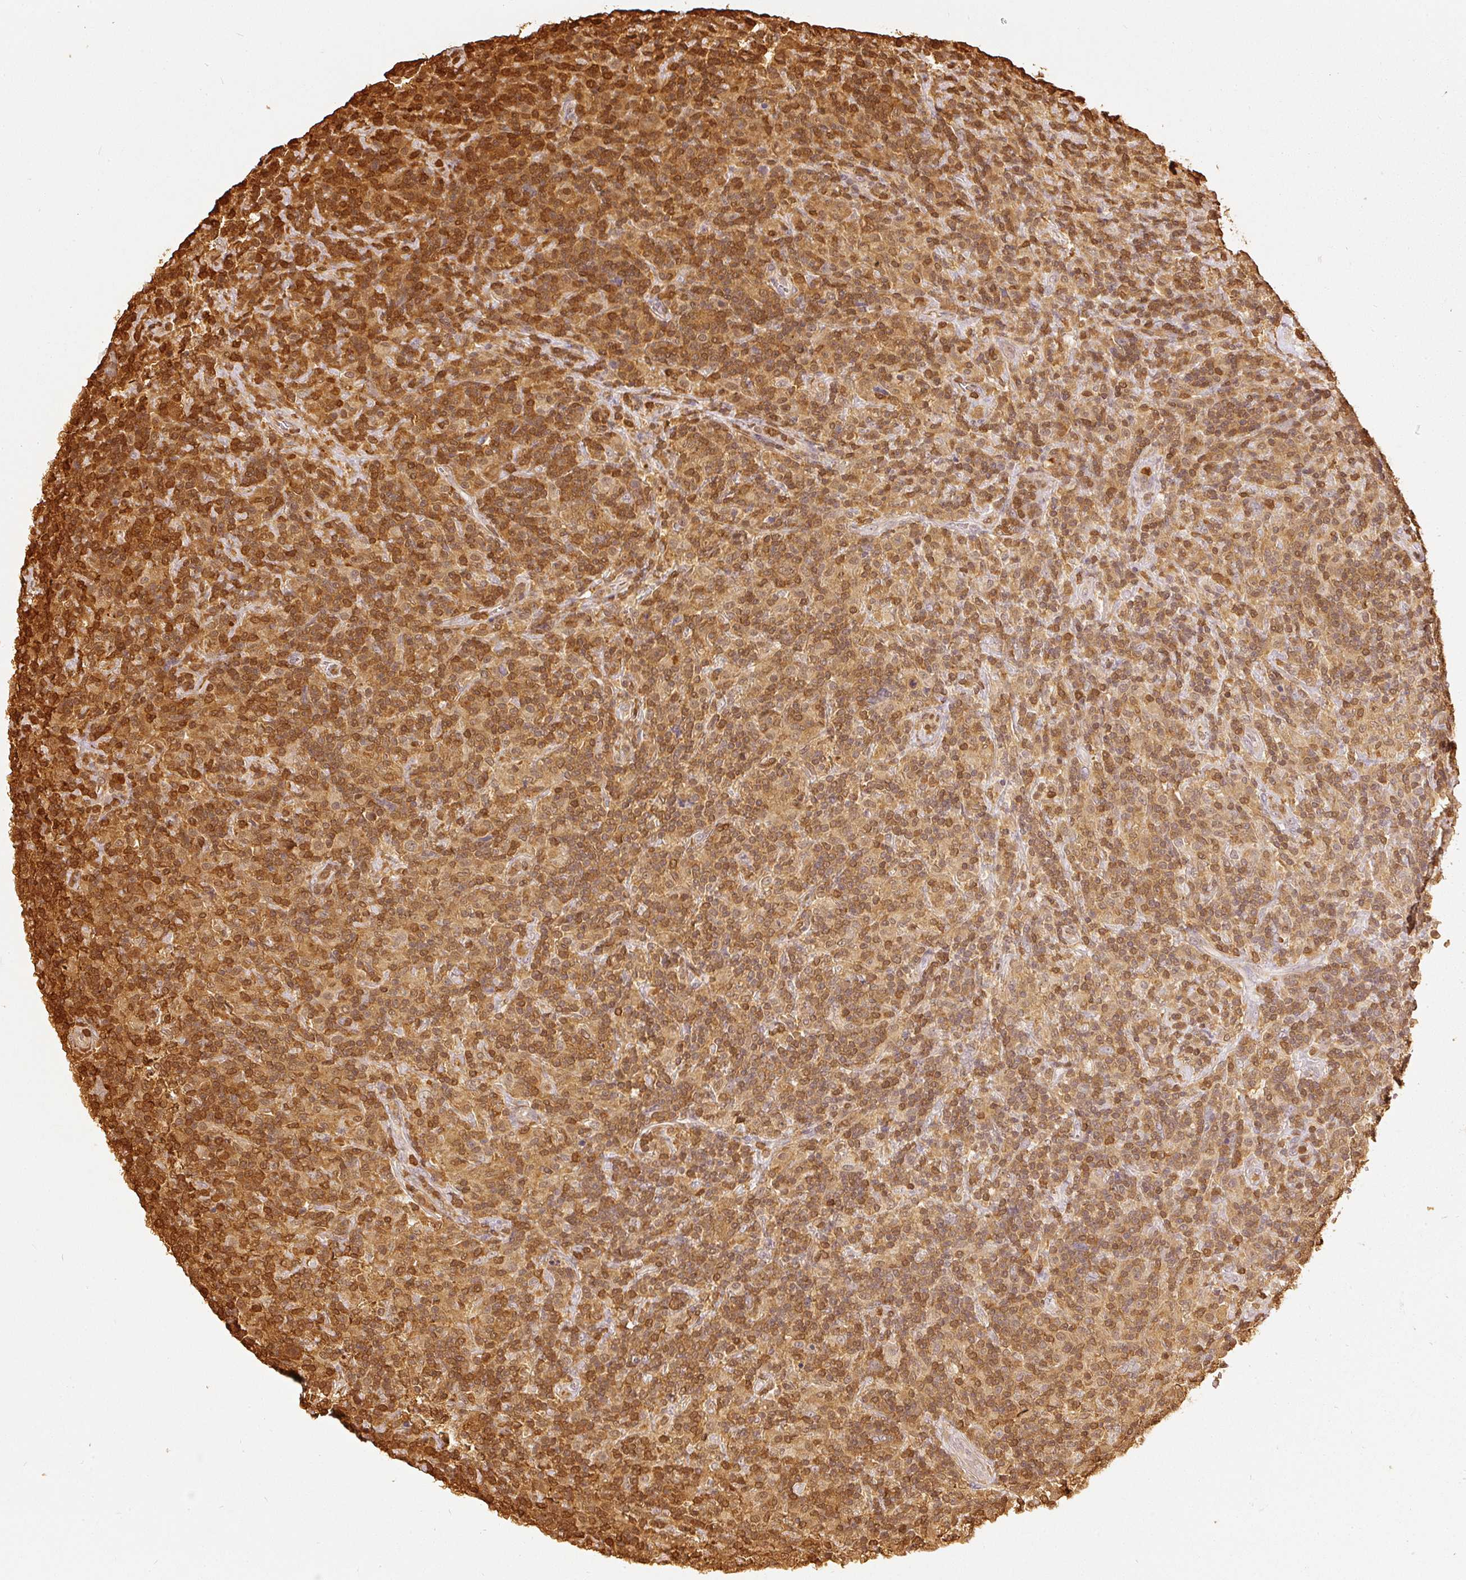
{"staining": {"intensity": "negative", "quantity": "none", "location": "none"}, "tissue": "lymphoma", "cell_type": "Tumor cells", "image_type": "cancer", "snomed": [{"axis": "morphology", "description": "Hodgkin's disease, NOS"}, {"axis": "topography", "description": "Lymph node"}], "caption": "Immunohistochemistry photomicrograph of Hodgkin's disease stained for a protein (brown), which exhibits no positivity in tumor cells.", "gene": "PFN1", "patient": {"sex": "male", "age": 70}}